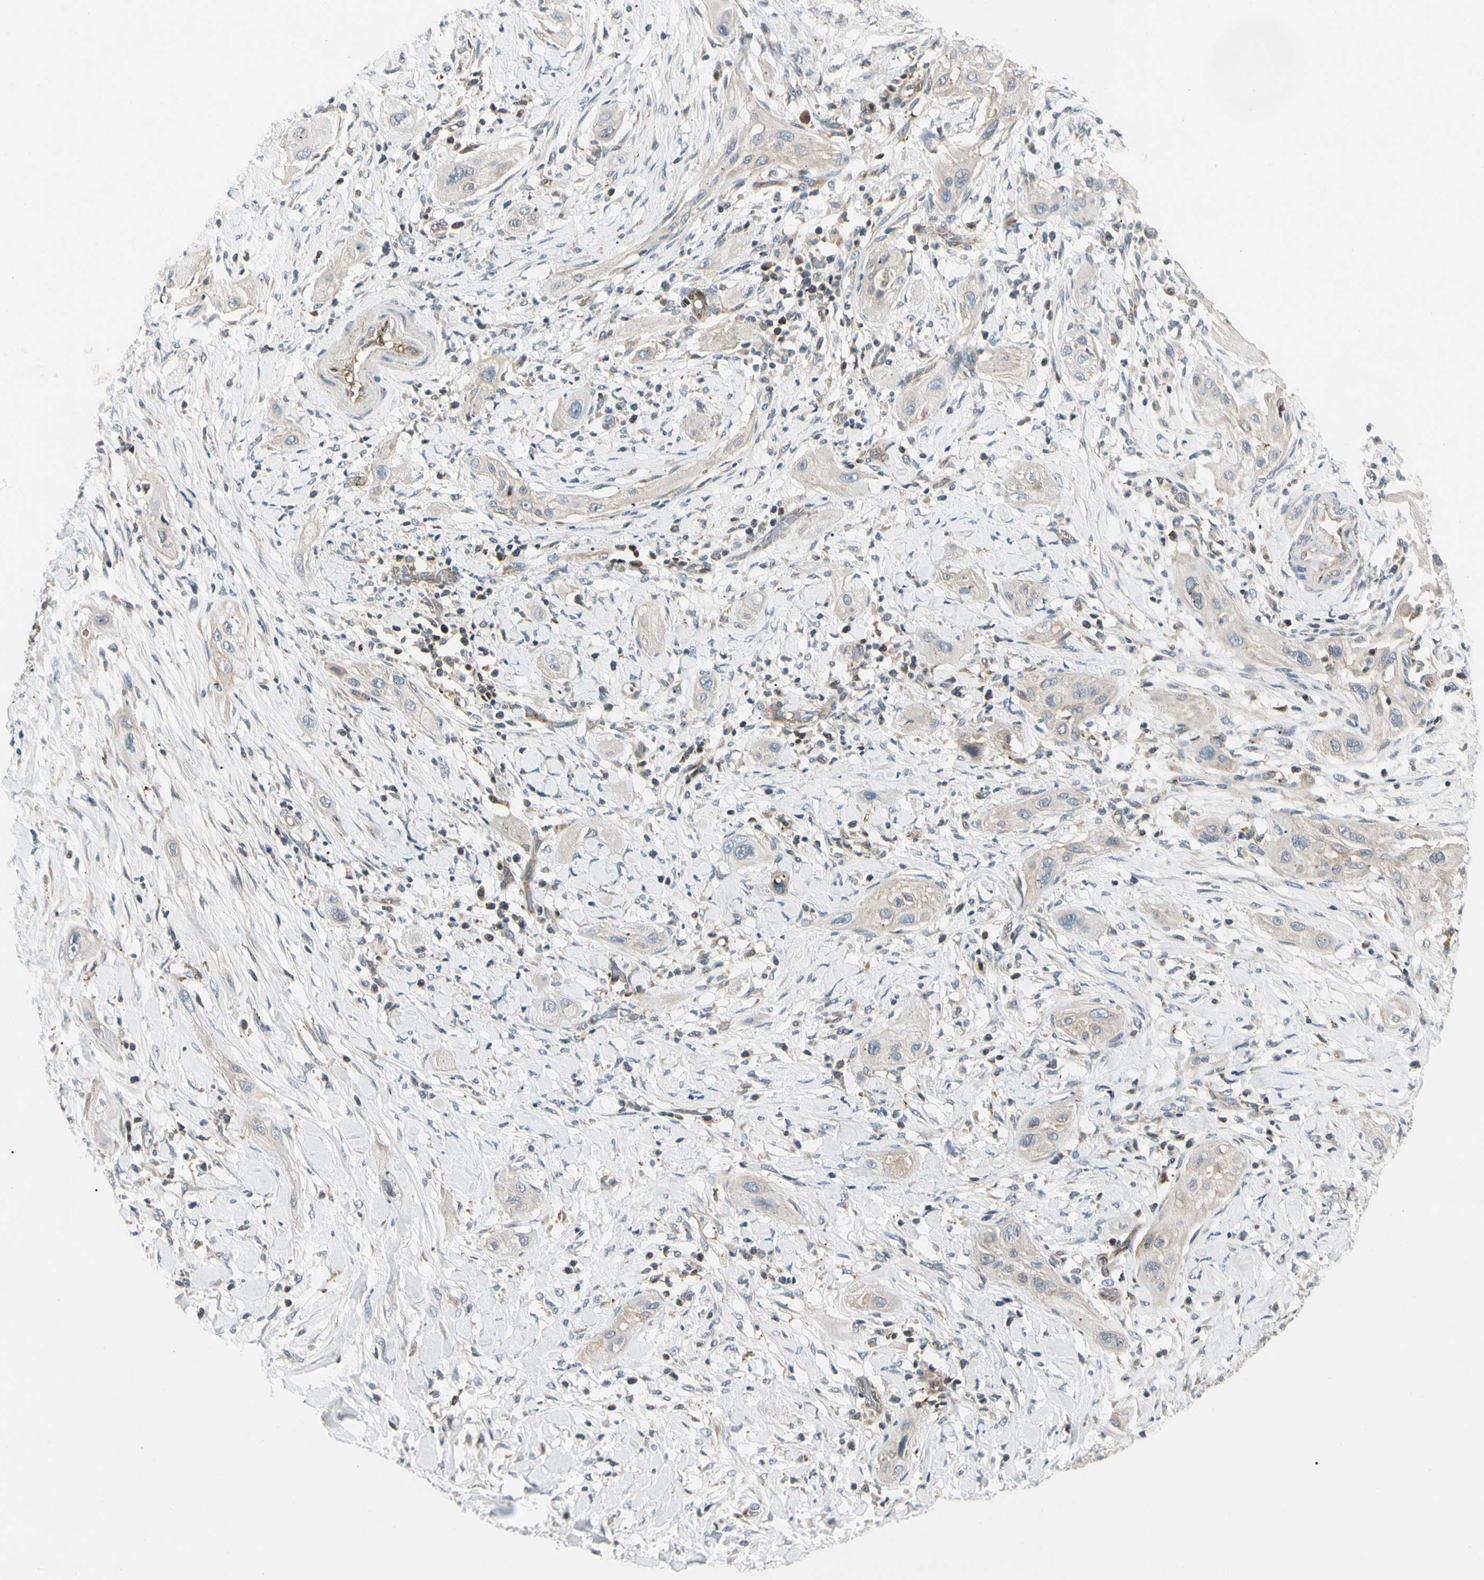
{"staining": {"intensity": "negative", "quantity": "none", "location": "none"}, "tissue": "lung cancer", "cell_type": "Tumor cells", "image_type": "cancer", "snomed": [{"axis": "morphology", "description": "Squamous cell carcinoma, NOS"}, {"axis": "topography", "description": "Lung"}], "caption": "Lung cancer (squamous cell carcinoma) was stained to show a protein in brown. There is no significant staining in tumor cells.", "gene": "CDH6", "patient": {"sex": "female", "age": 47}}